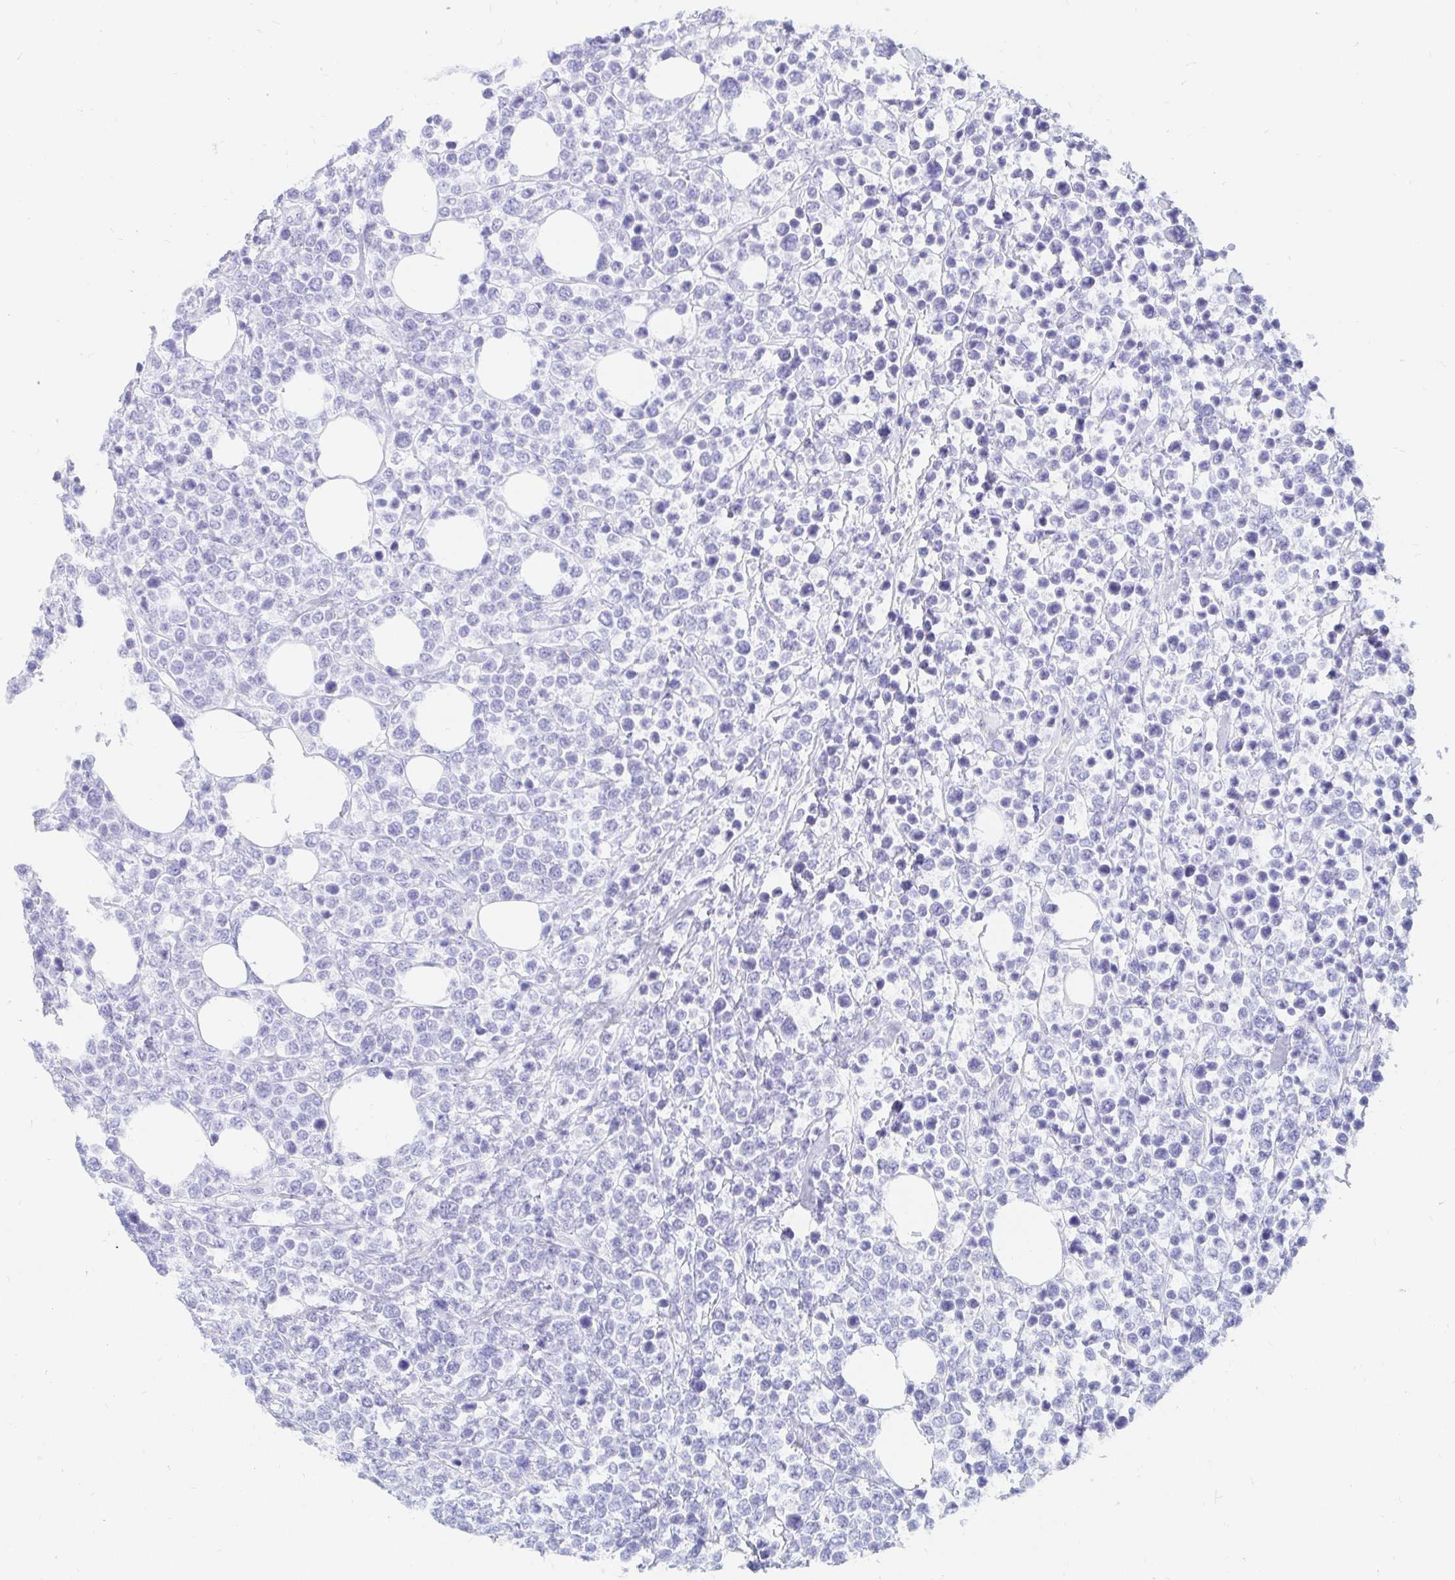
{"staining": {"intensity": "negative", "quantity": "none", "location": "none"}, "tissue": "lymphoma", "cell_type": "Tumor cells", "image_type": "cancer", "snomed": [{"axis": "morphology", "description": "Malignant lymphoma, non-Hodgkin's type, High grade"}, {"axis": "topography", "description": "Soft tissue"}], "caption": "IHC of human malignant lymphoma, non-Hodgkin's type (high-grade) shows no expression in tumor cells. (DAB IHC with hematoxylin counter stain).", "gene": "OR6T1", "patient": {"sex": "female", "age": 56}}